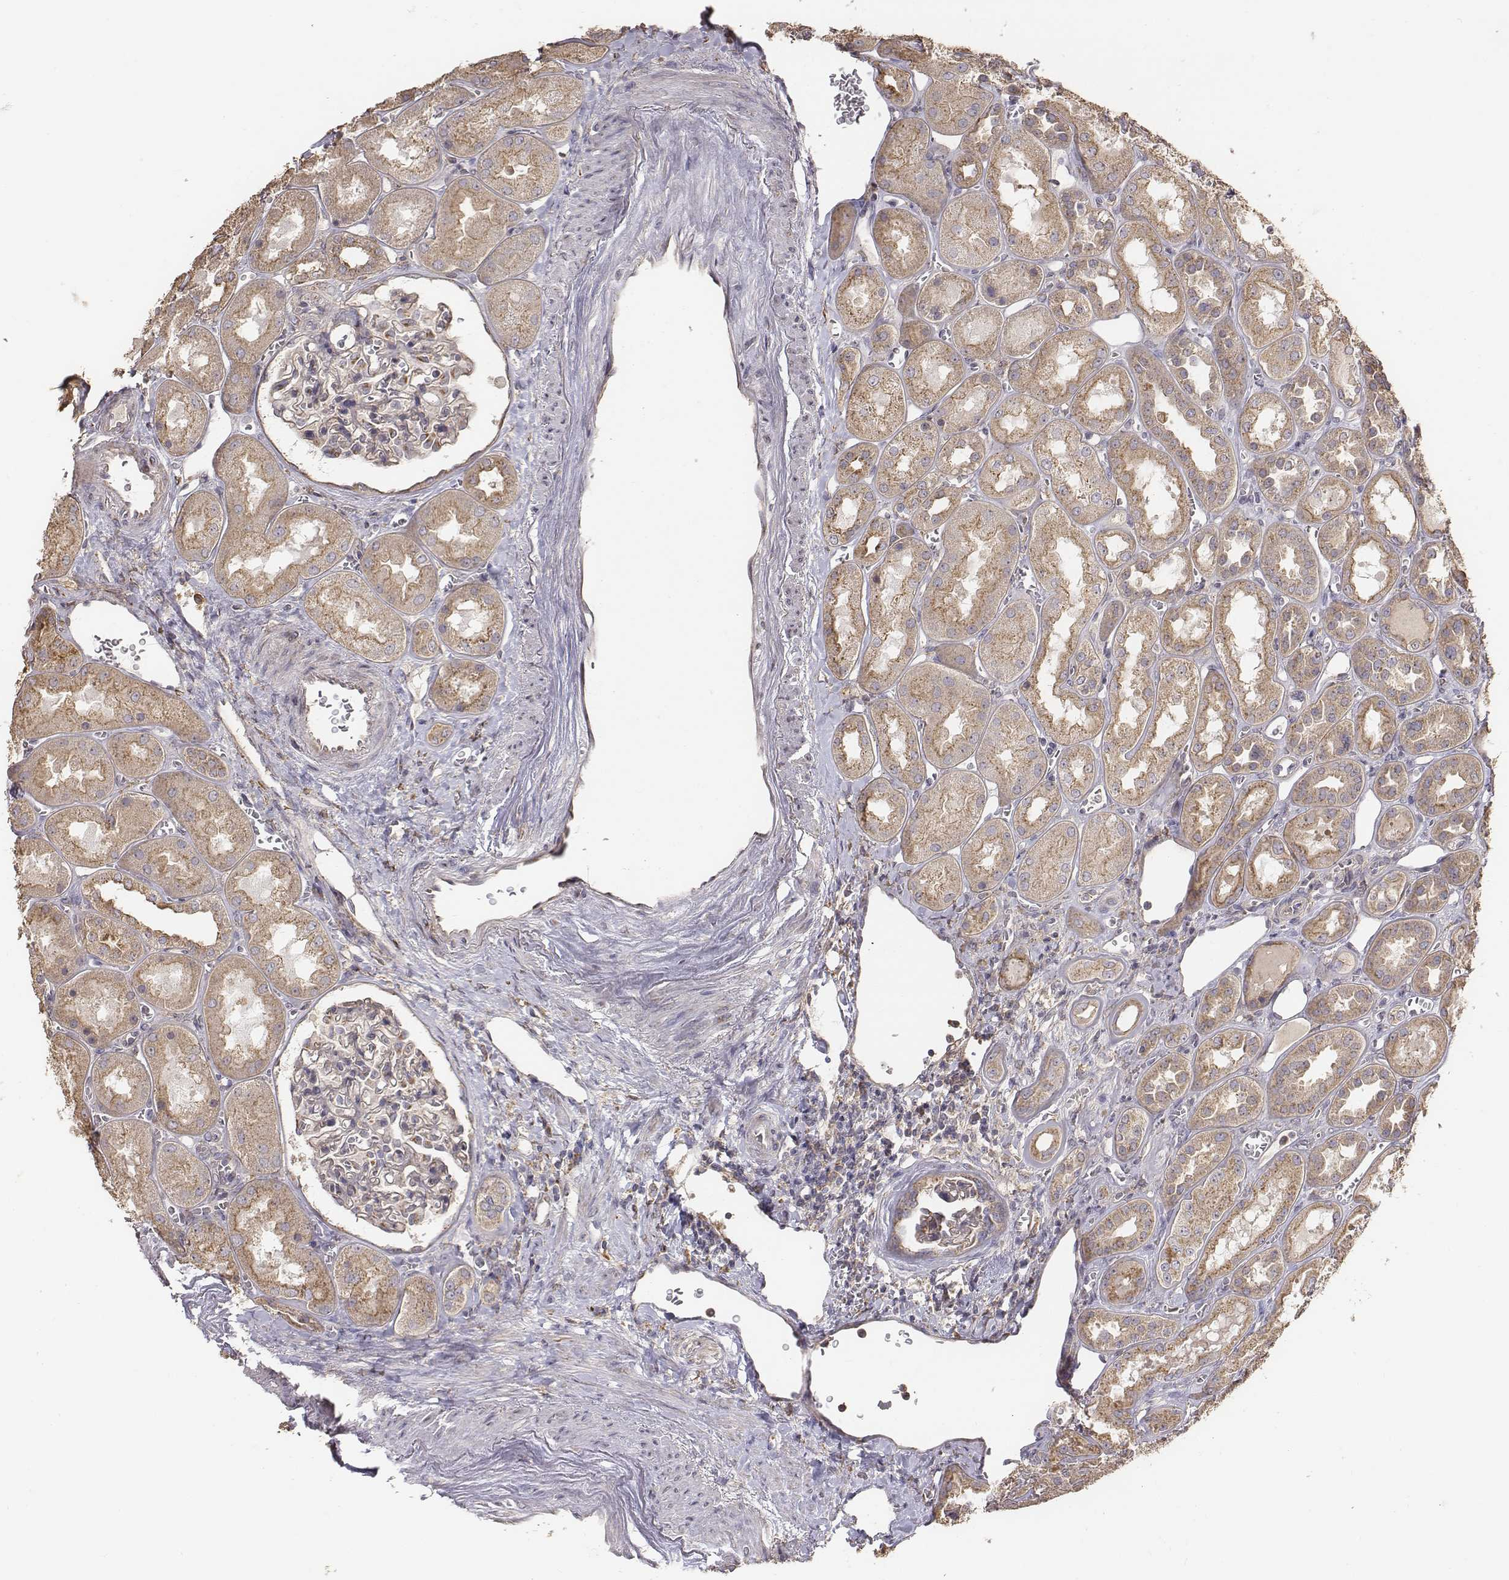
{"staining": {"intensity": "strong", "quantity": "<25%", "location": "cytoplasmic/membranous"}, "tissue": "kidney", "cell_type": "Cells in glomeruli", "image_type": "normal", "snomed": [{"axis": "morphology", "description": "Normal tissue, NOS"}, {"axis": "topography", "description": "Kidney"}], "caption": "Cells in glomeruli exhibit strong cytoplasmic/membranous staining in approximately <25% of cells in benign kidney.", "gene": "AP1B1", "patient": {"sex": "male", "age": 73}}